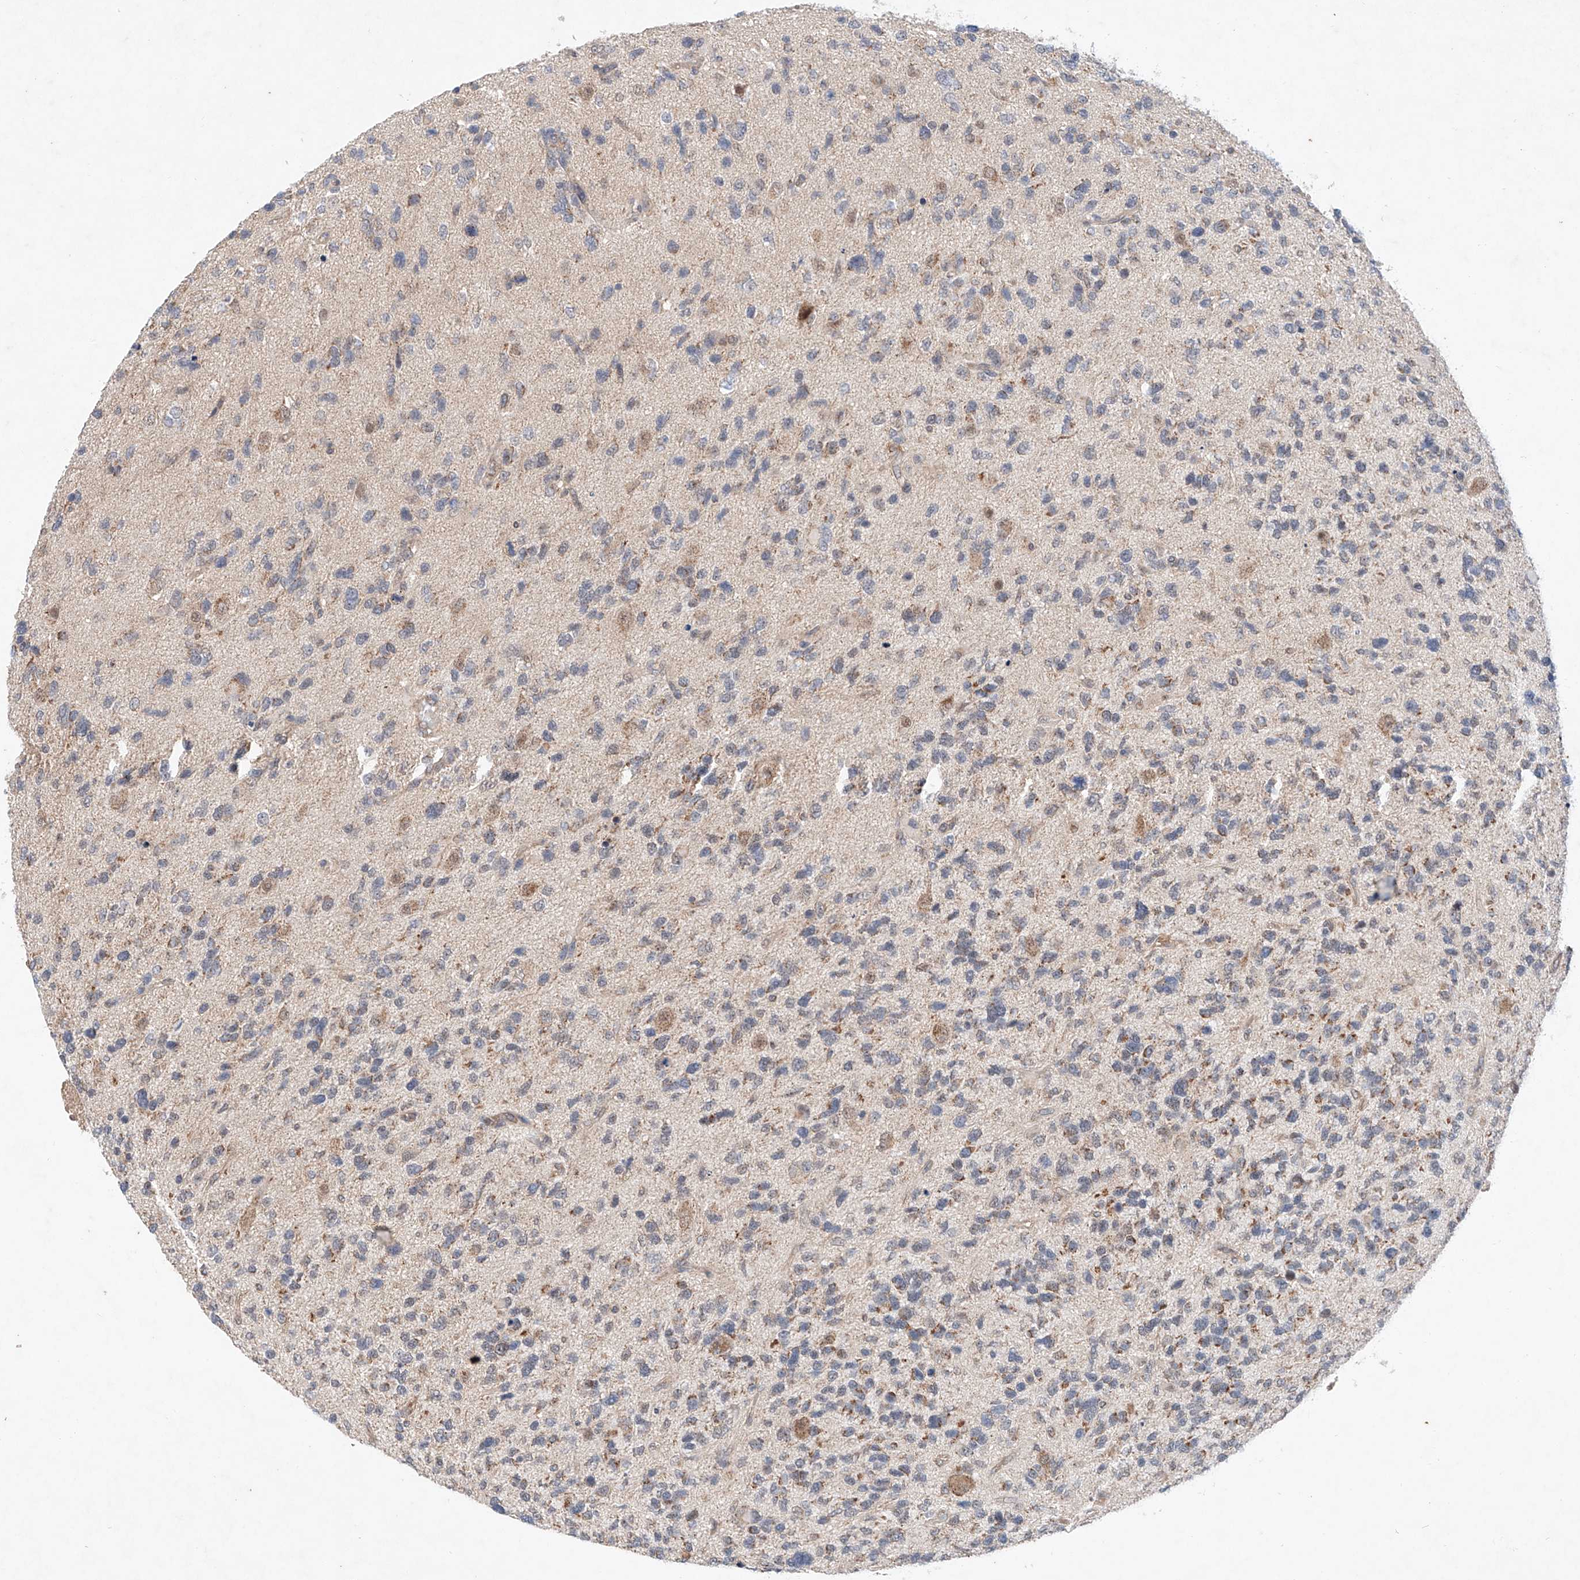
{"staining": {"intensity": "moderate", "quantity": "25%-75%", "location": "cytoplasmic/membranous"}, "tissue": "glioma", "cell_type": "Tumor cells", "image_type": "cancer", "snomed": [{"axis": "morphology", "description": "Glioma, malignant, High grade"}, {"axis": "topography", "description": "Brain"}], "caption": "Brown immunohistochemical staining in glioma demonstrates moderate cytoplasmic/membranous expression in about 25%-75% of tumor cells.", "gene": "FASTK", "patient": {"sex": "female", "age": 58}}